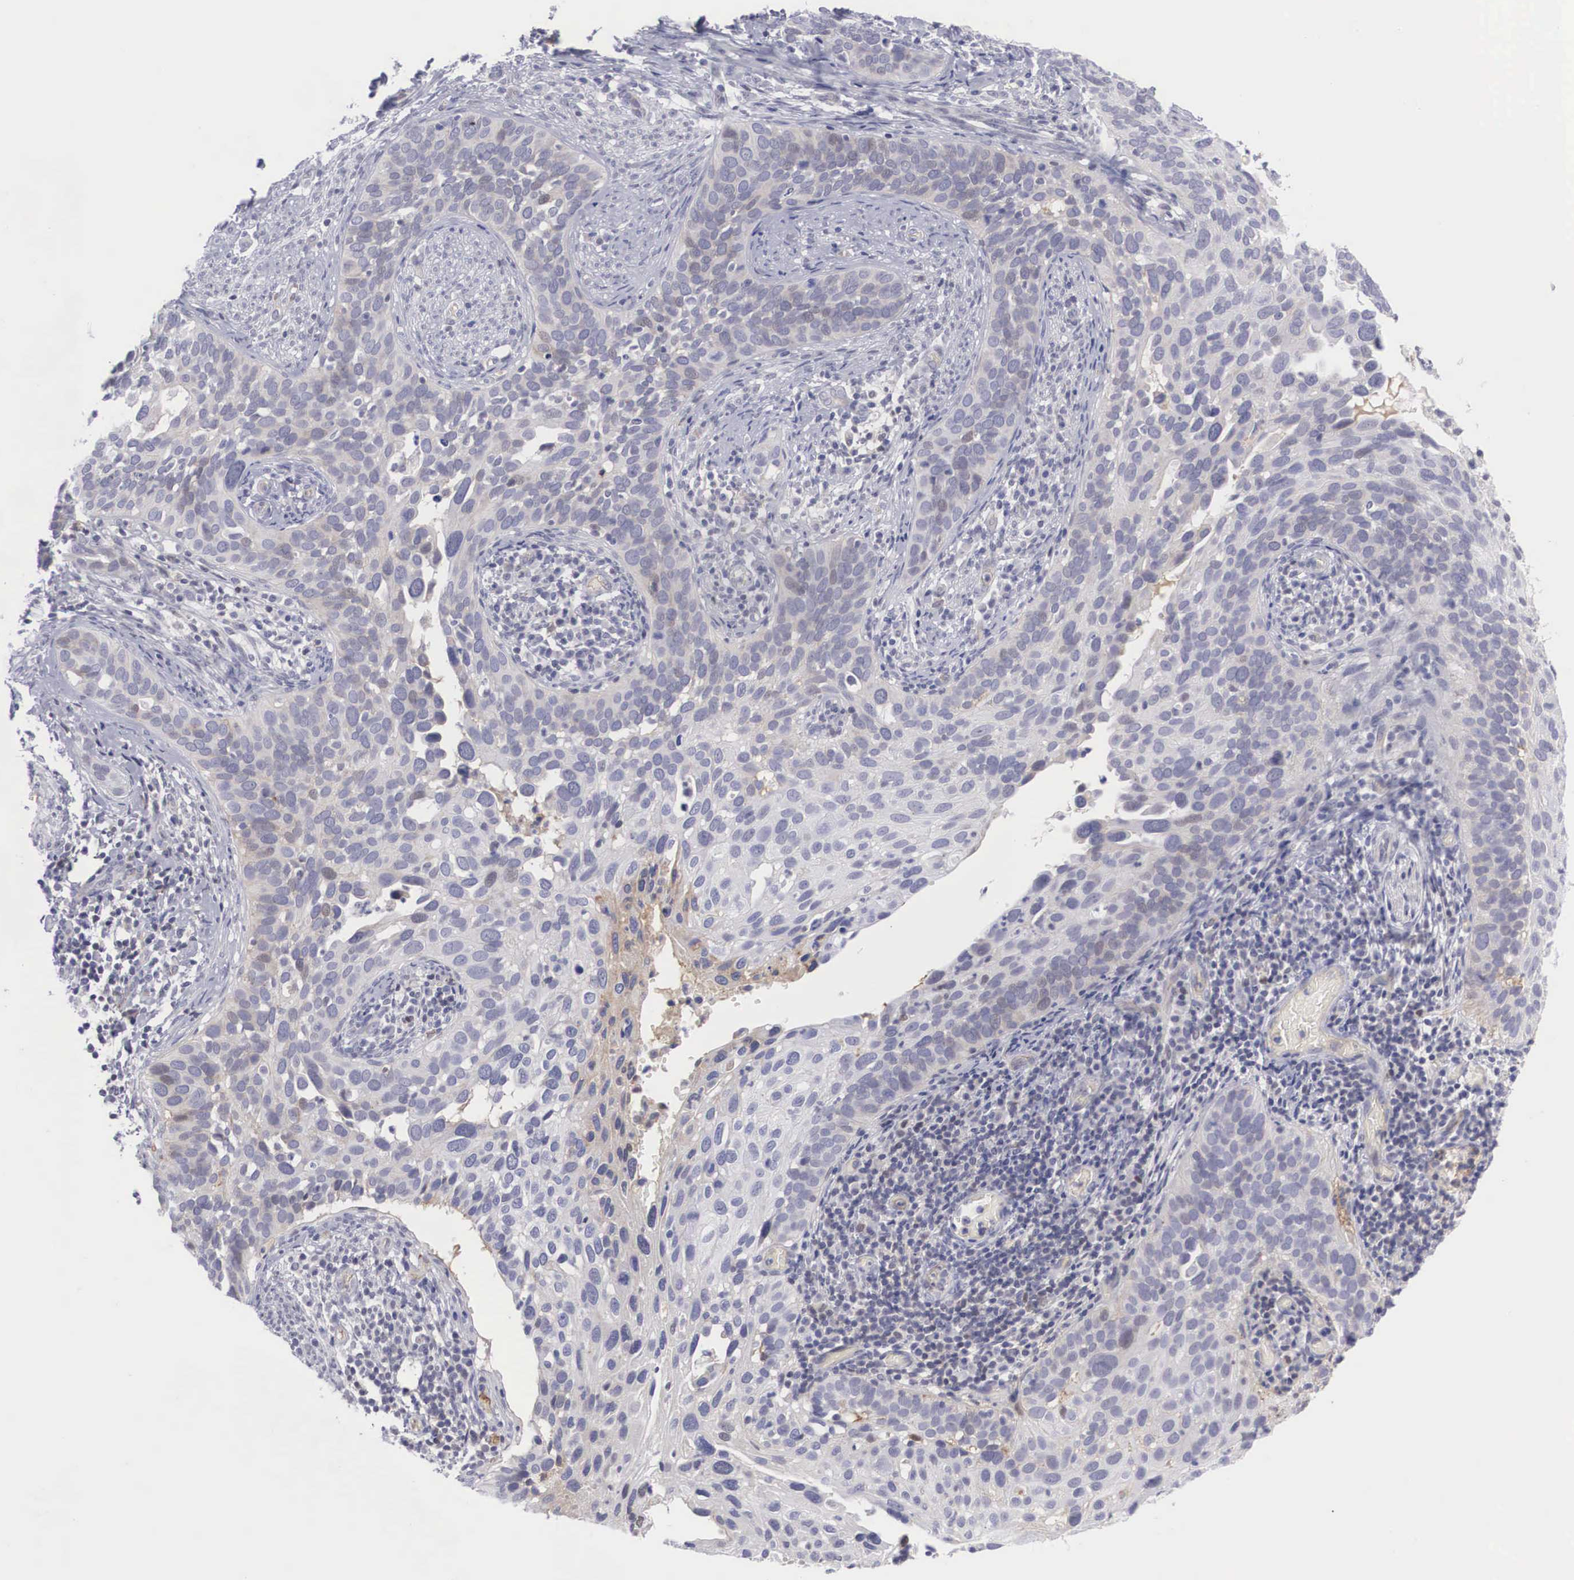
{"staining": {"intensity": "weak", "quantity": "<25%", "location": "cytoplasmic/membranous,nuclear"}, "tissue": "cervical cancer", "cell_type": "Tumor cells", "image_type": "cancer", "snomed": [{"axis": "morphology", "description": "Squamous cell carcinoma, NOS"}, {"axis": "topography", "description": "Cervix"}], "caption": "Tumor cells show no significant expression in cervical cancer (squamous cell carcinoma).", "gene": "RBPJ", "patient": {"sex": "female", "age": 31}}